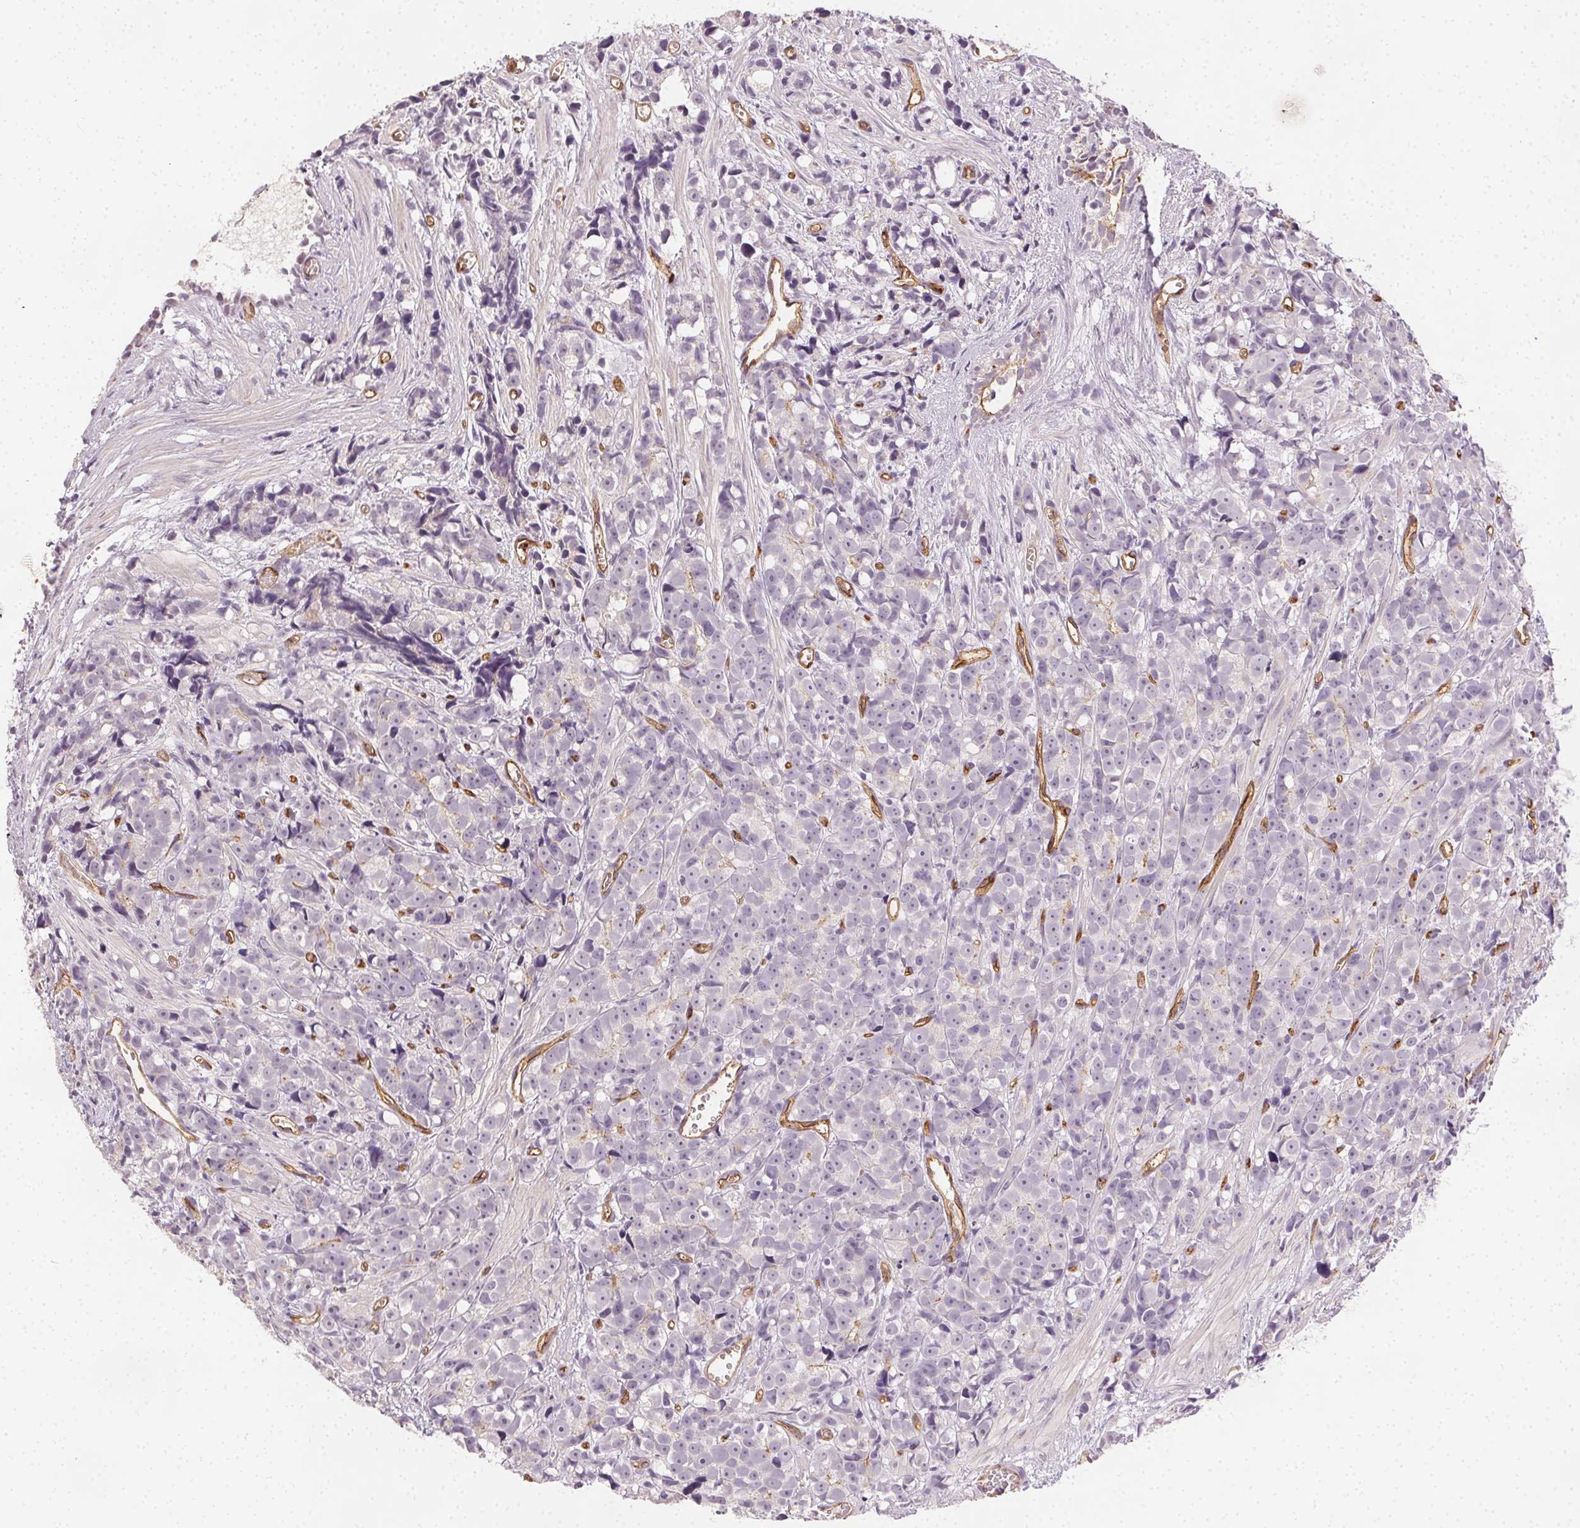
{"staining": {"intensity": "negative", "quantity": "none", "location": "none"}, "tissue": "prostate cancer", "cell_type": "Tumor cells", "image_type": "cancer", "snomed": [{"axis": "morphology", "description": "Adenocarcinoma, High grade"}, {"axis": "topography", "description": "Prostate"}], "caption": "DAB (3,3'-diaminobenzidine) immunohistochemical staining of prostate cancer shows no significant expression in tumor cells. (IHC, brightfield microscopy, high magnification).", "gene": "PODXL", "patient": {"sex": "male", "age": 77}}